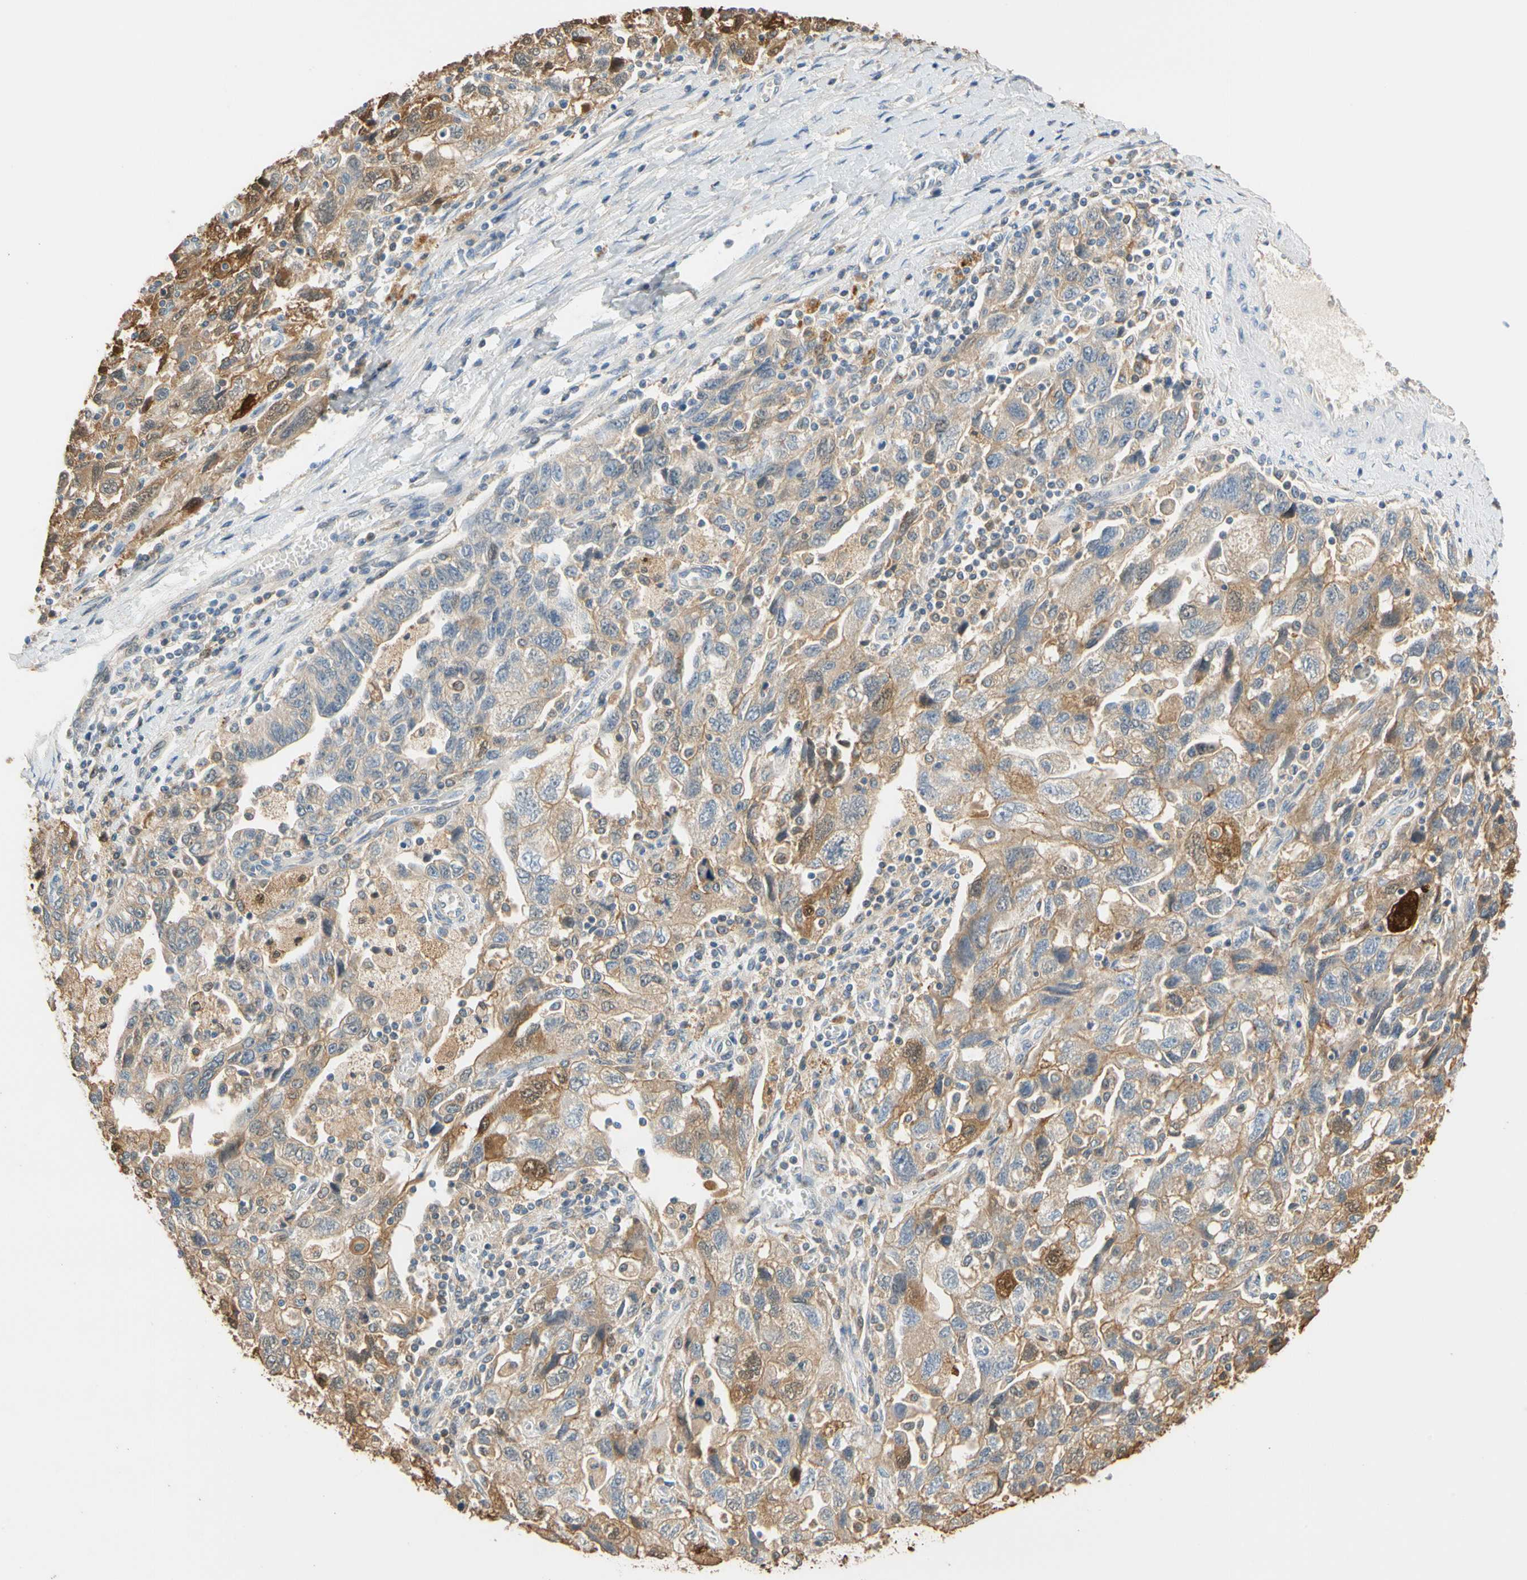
{"staining": {"intensity": "moderate", "quantity": "25%-75%", "location": "cytoplasmic/membranous"}, "tissue": "ovarian cancer", "cell_type": "Tumor cells", "image_type": "cancer", "snomed": [{"axis": "morphology", "description": "Carcinoma, NOS"}, {"axis": "morphology", "description": "Cystadenocarcinoma, serous, NOS"}, {"axis": "topography", "description": "Ovary"}], "caption": "Protein staining of ovarian serous cystadenocarcinoma tissue reveals moderate cytoplasmic/membranous expression in about 25%-75% of tumor cells.", "gene": "GPSM2", "patient": {"sex": "female", "age": 69}}